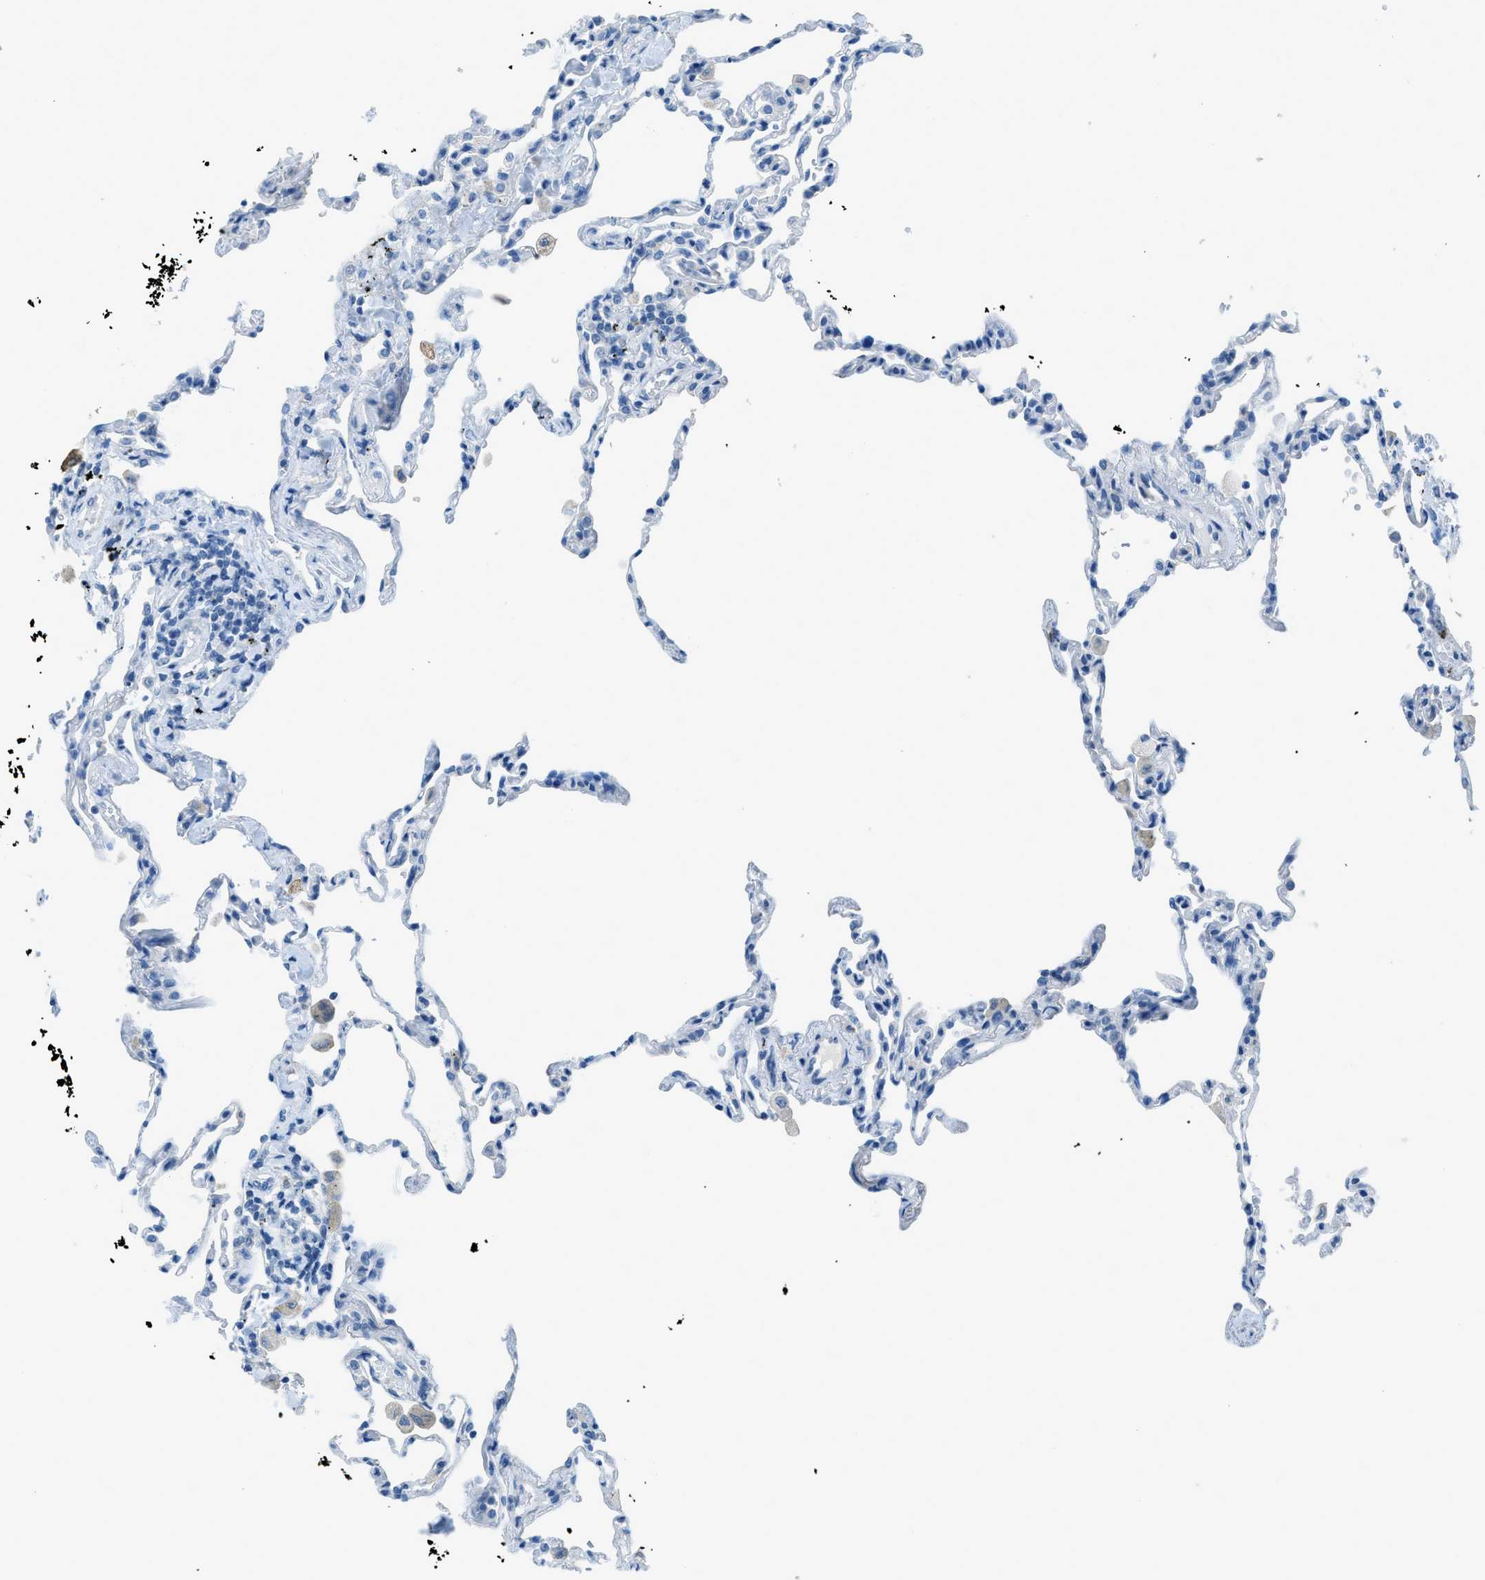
{"staining": {"intensity": "negative", "quantity": "none", "location": "none"}, "tissue": "lung", "cell_type": "Alveolar cells", "image_type": "normal", "snomed": [{"axis": "morphology", "description": "Normal tissue, NOS"}, {"axis": "topography", "description": "Lung"}], "caption": "The immunohistochemistry (IHC) histopathology image has no significant positivity in alveolar cells of lung. (DAB IHC visualized using brightfield microscopy, high magnification).", "gene": "ACAN", "patient": {"sex": "male", "age": 59}}